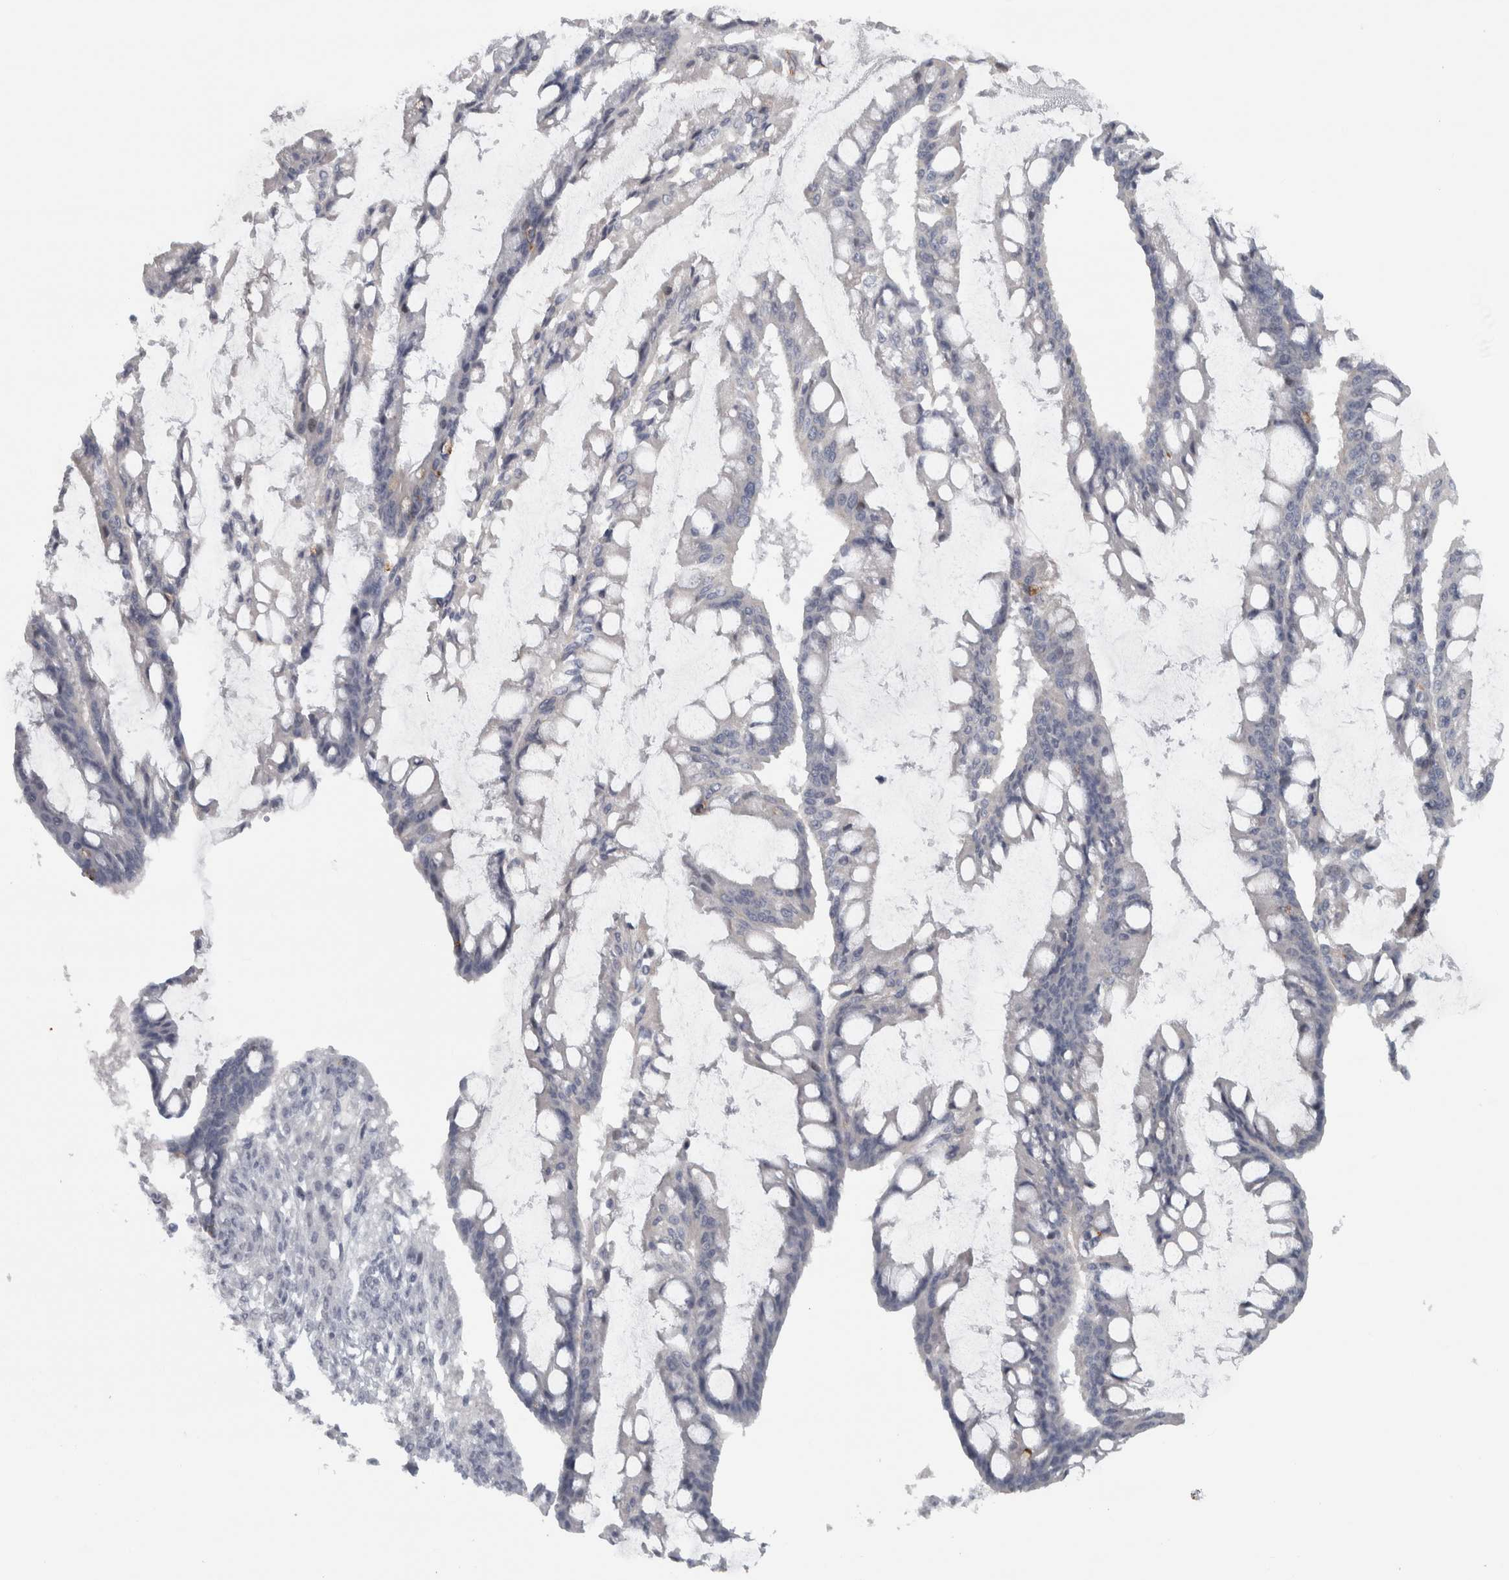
{"staining": {"intensity": "negative", "quantity": "none", "location": "none"}, "tissue": "ovarian cancer", "cell_type": "Tumor cells", "image_type": "cancer", "snomed": [{"axis": "morphology", "description": "Cystadenocarcinoma, mucinous, NOS"}, {"axis": "topography", "description": "Ovary"}], "caption": "An immunohistochemistry image of ovarian mucinous cystadenocarcinoma is shown. There is no staining in tumor cells of ovarian mucinous cystadenocarcinoma.", "gene": "PTPRN2", "patient": {"sex": "female", "age": 73}}